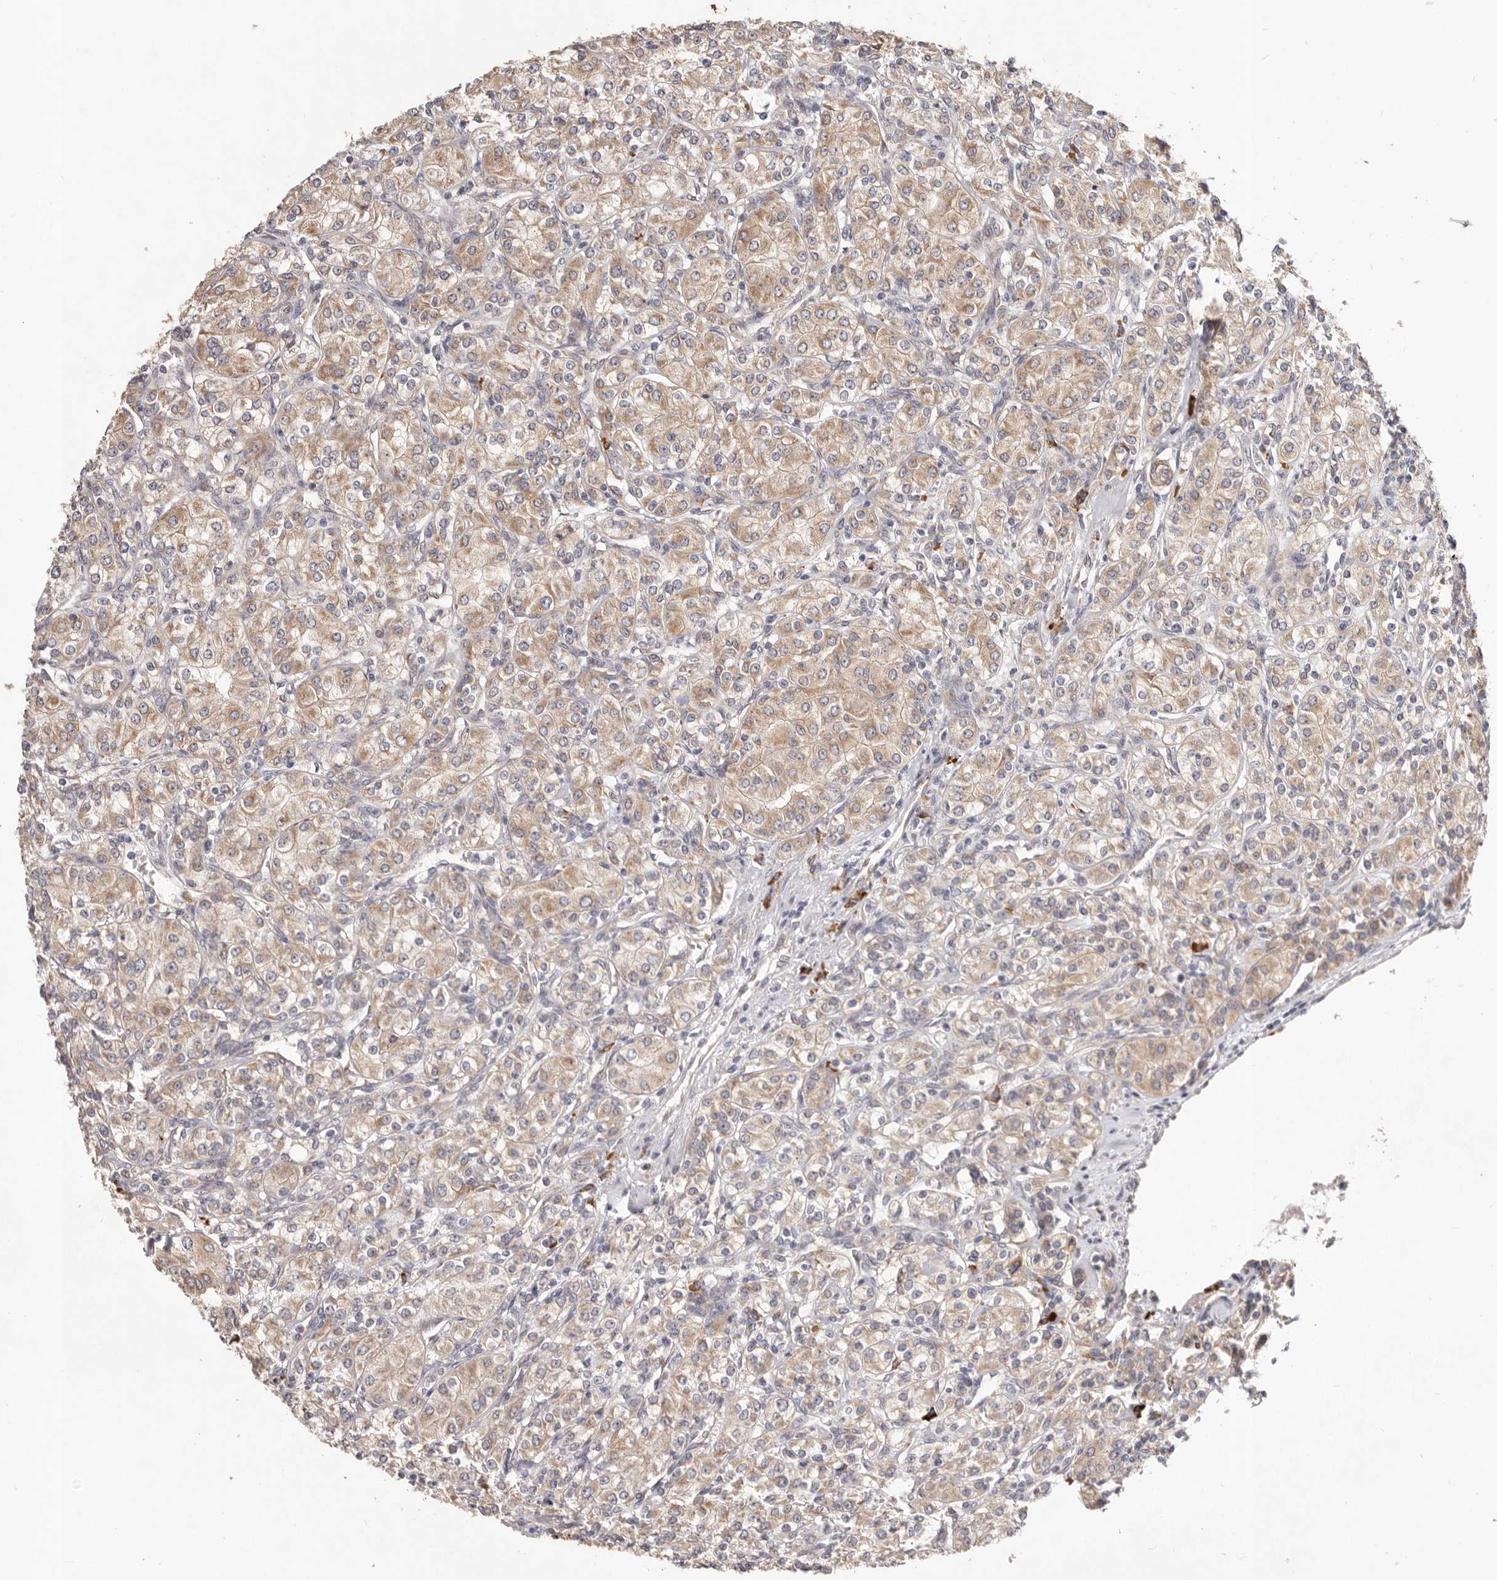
{"staining": {"intensity": "weak", "quantity": ">75%", "location": "cytoplasmic/membranous"}, "tissue": "renal cancer", "cell_type": "Tumor cells", "image_type": "cancer", "snomed": [{"axis": "morphology", "description": "Adenocarcinoma, NOS"}, {"axis": "topography", "description": "Kidney"}], "caption": "Tumor cells reveal low levels of weak cytoplasmic/membranous staining in about >75% of cells in renal cancer (adenocarcinoma).", "gene": "WDR77", "patient": {"sex": "male", "age": 77}}